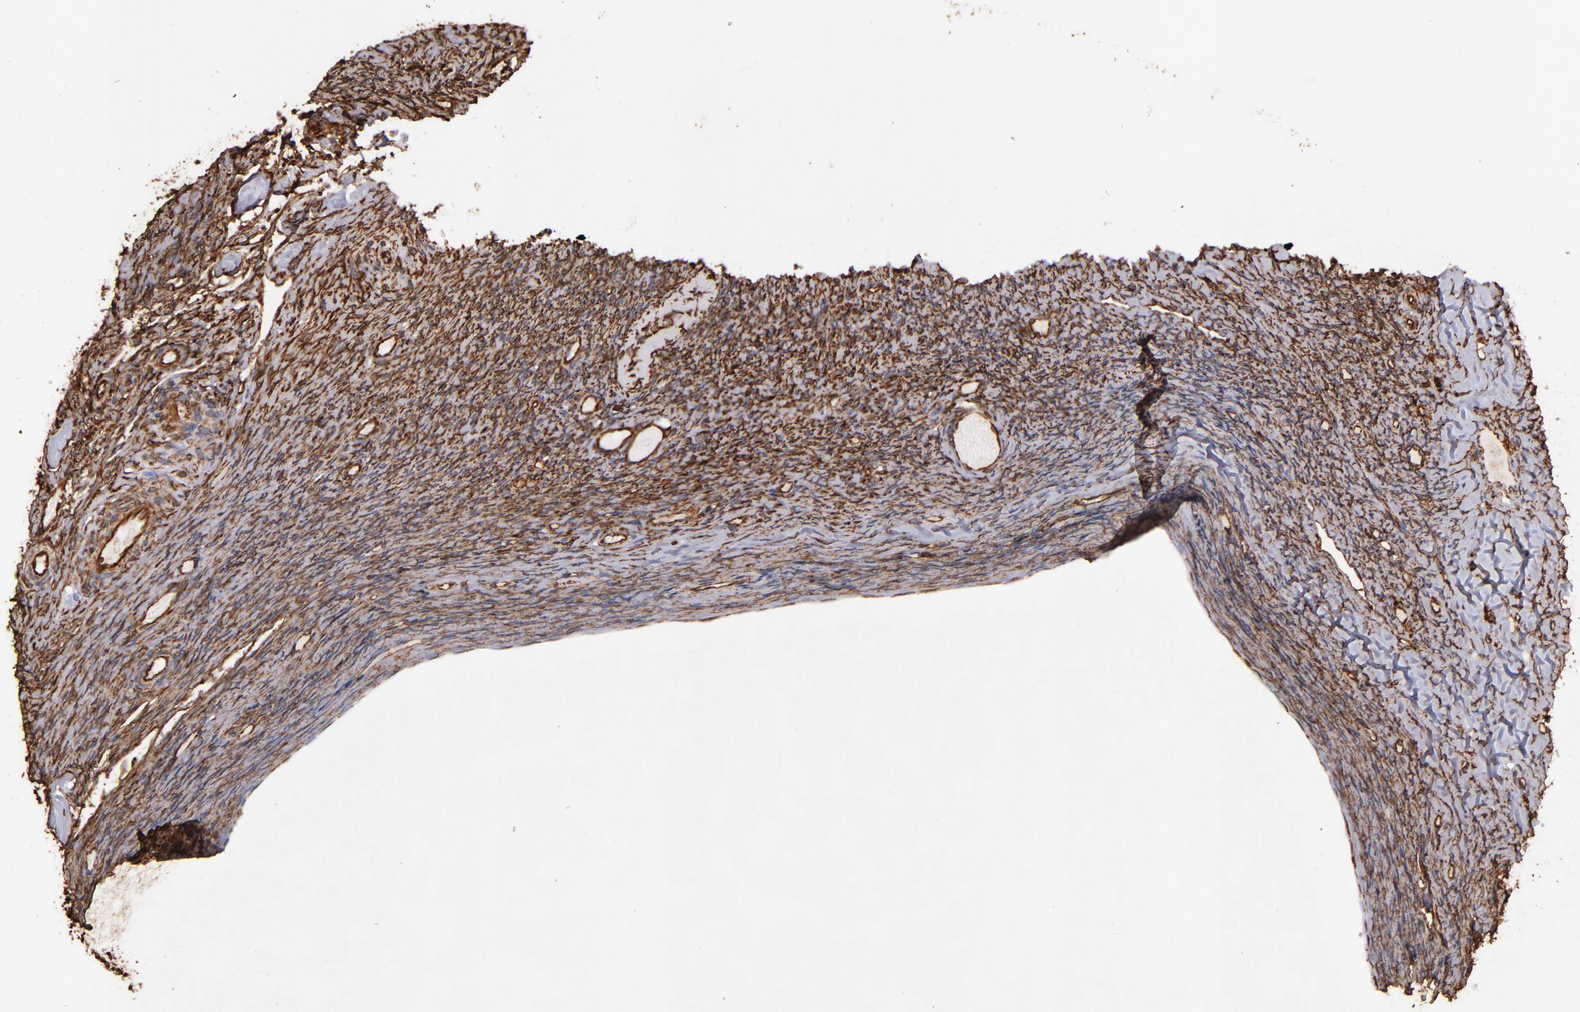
{"staining": {"intensity": "strong", "quantity": ">75%", "location": "cytoplasmic/membranous"}, "tissue": "ovary", "cell_type": "Ovarian stroma cells", "image_type": "normal", "snomed": [{"axis": "morphology", "description": "Normal tissue, NOS"}, {"axis": "topography", "description": "Ovary"}], "caption": "IHC staining of benign ovary, which exhibits high levels of strong cytoplasmic/membranous staining in approximately >75% of ovarian stroma cells indicating strong cytoplasmic/membranous protein staining. The staining was performed using DAB (3,3'-diaminobenzidine) (brown) for protein detection and nuclei were counterstained in hematoxylin (blue).", "gene": "VIM", "patient": {"sex": "female", "age": 60}}